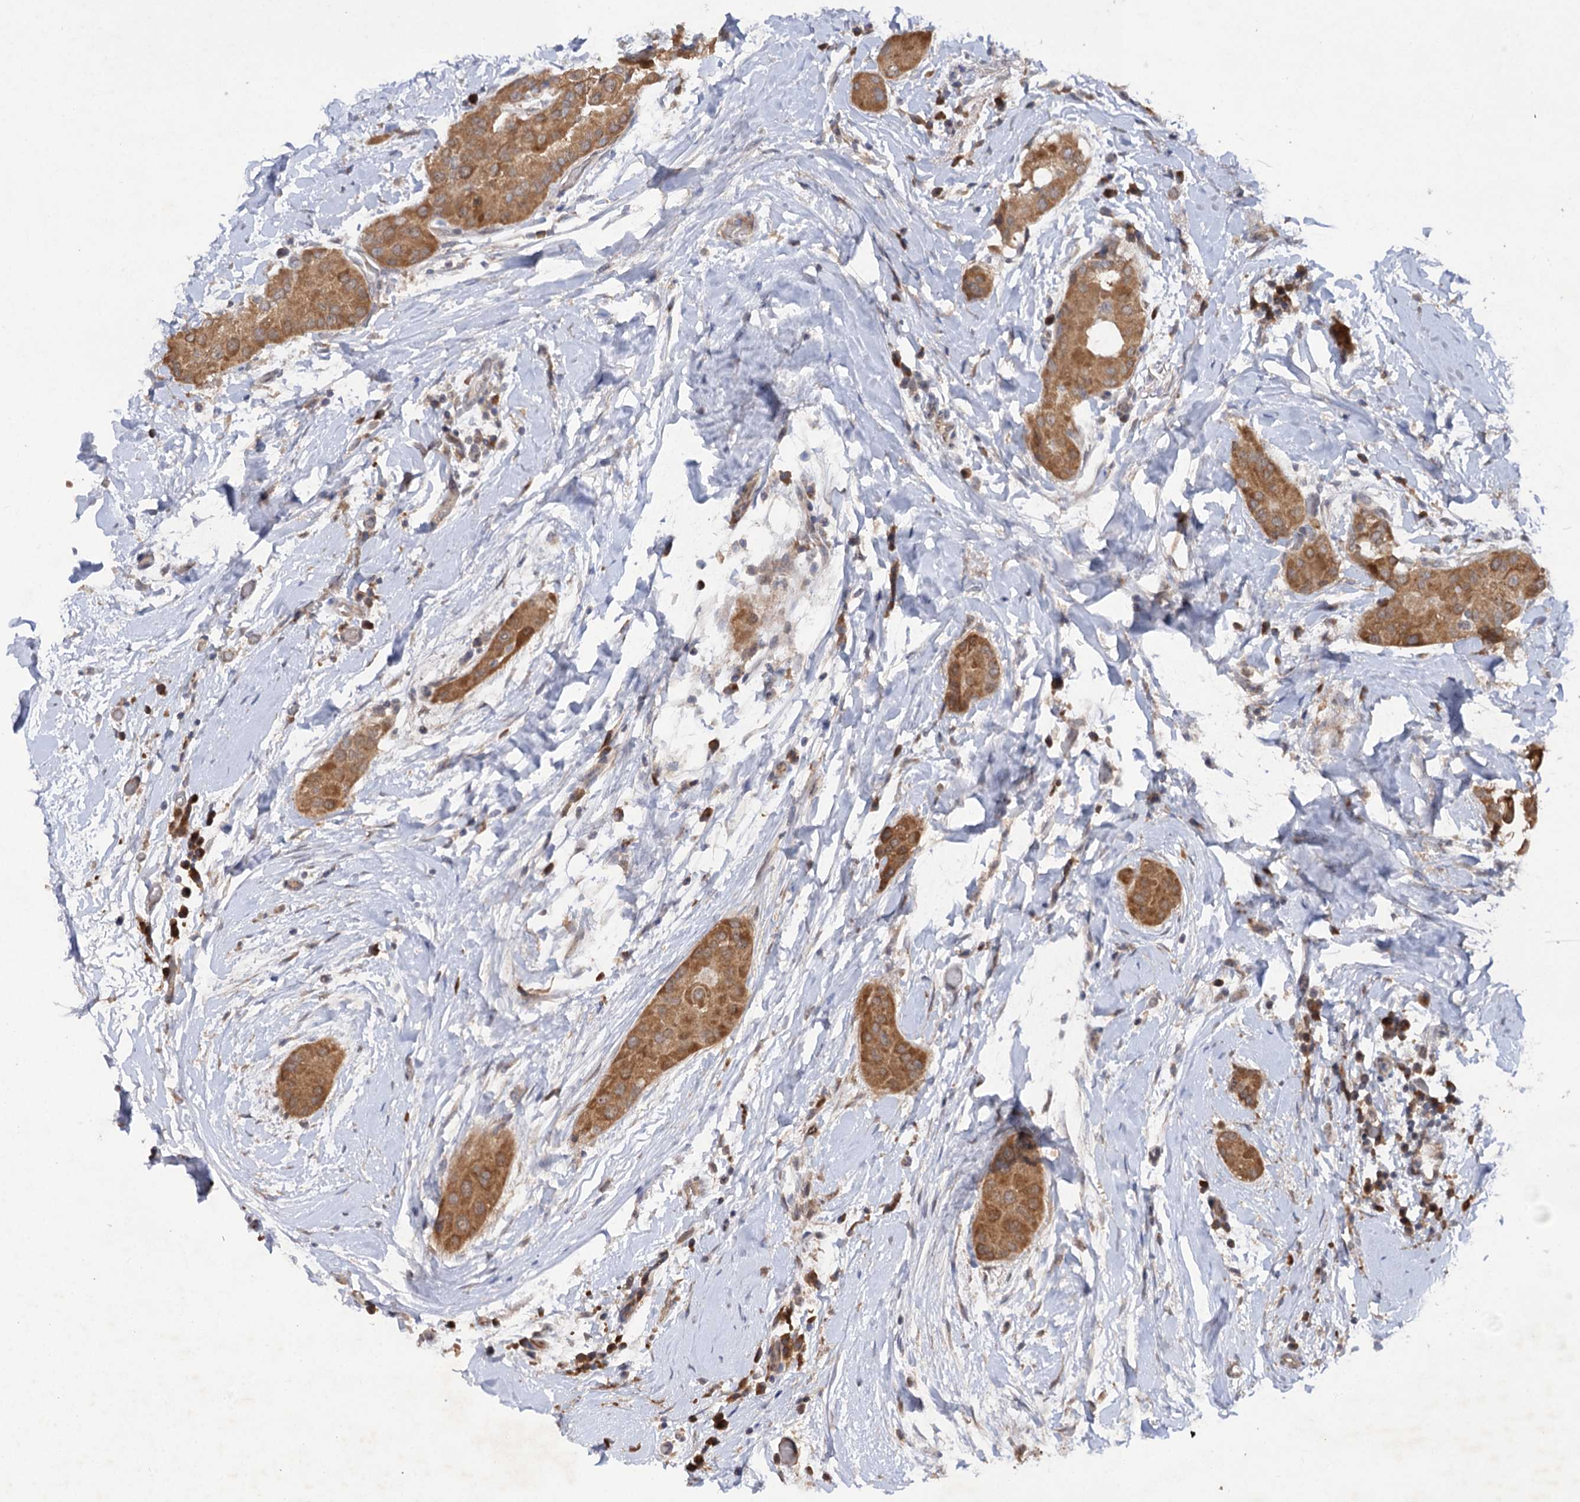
{"staining": {"intensity": "moderate", "quantity": ">75%", "location": "cytoplasmic/membranous"}, "tissue": "thyroid cancer", "cell_type": "Tumor cells", "image_type": "cancer", "snomed": [{"axis": "morphology", "description": "Papillary adenocarcinoma, NOS"}, {"axis": "topography", "description": "Thyroid gland"}], "caption": "Protein expression analysis of papillary adenocarcinoma (thyroid) shows moderate cytoplasmic/membranous staining in about >75% of tumor cells.", "gene": "FBXW8", "patient": {"sex": "male", "age": 33}}